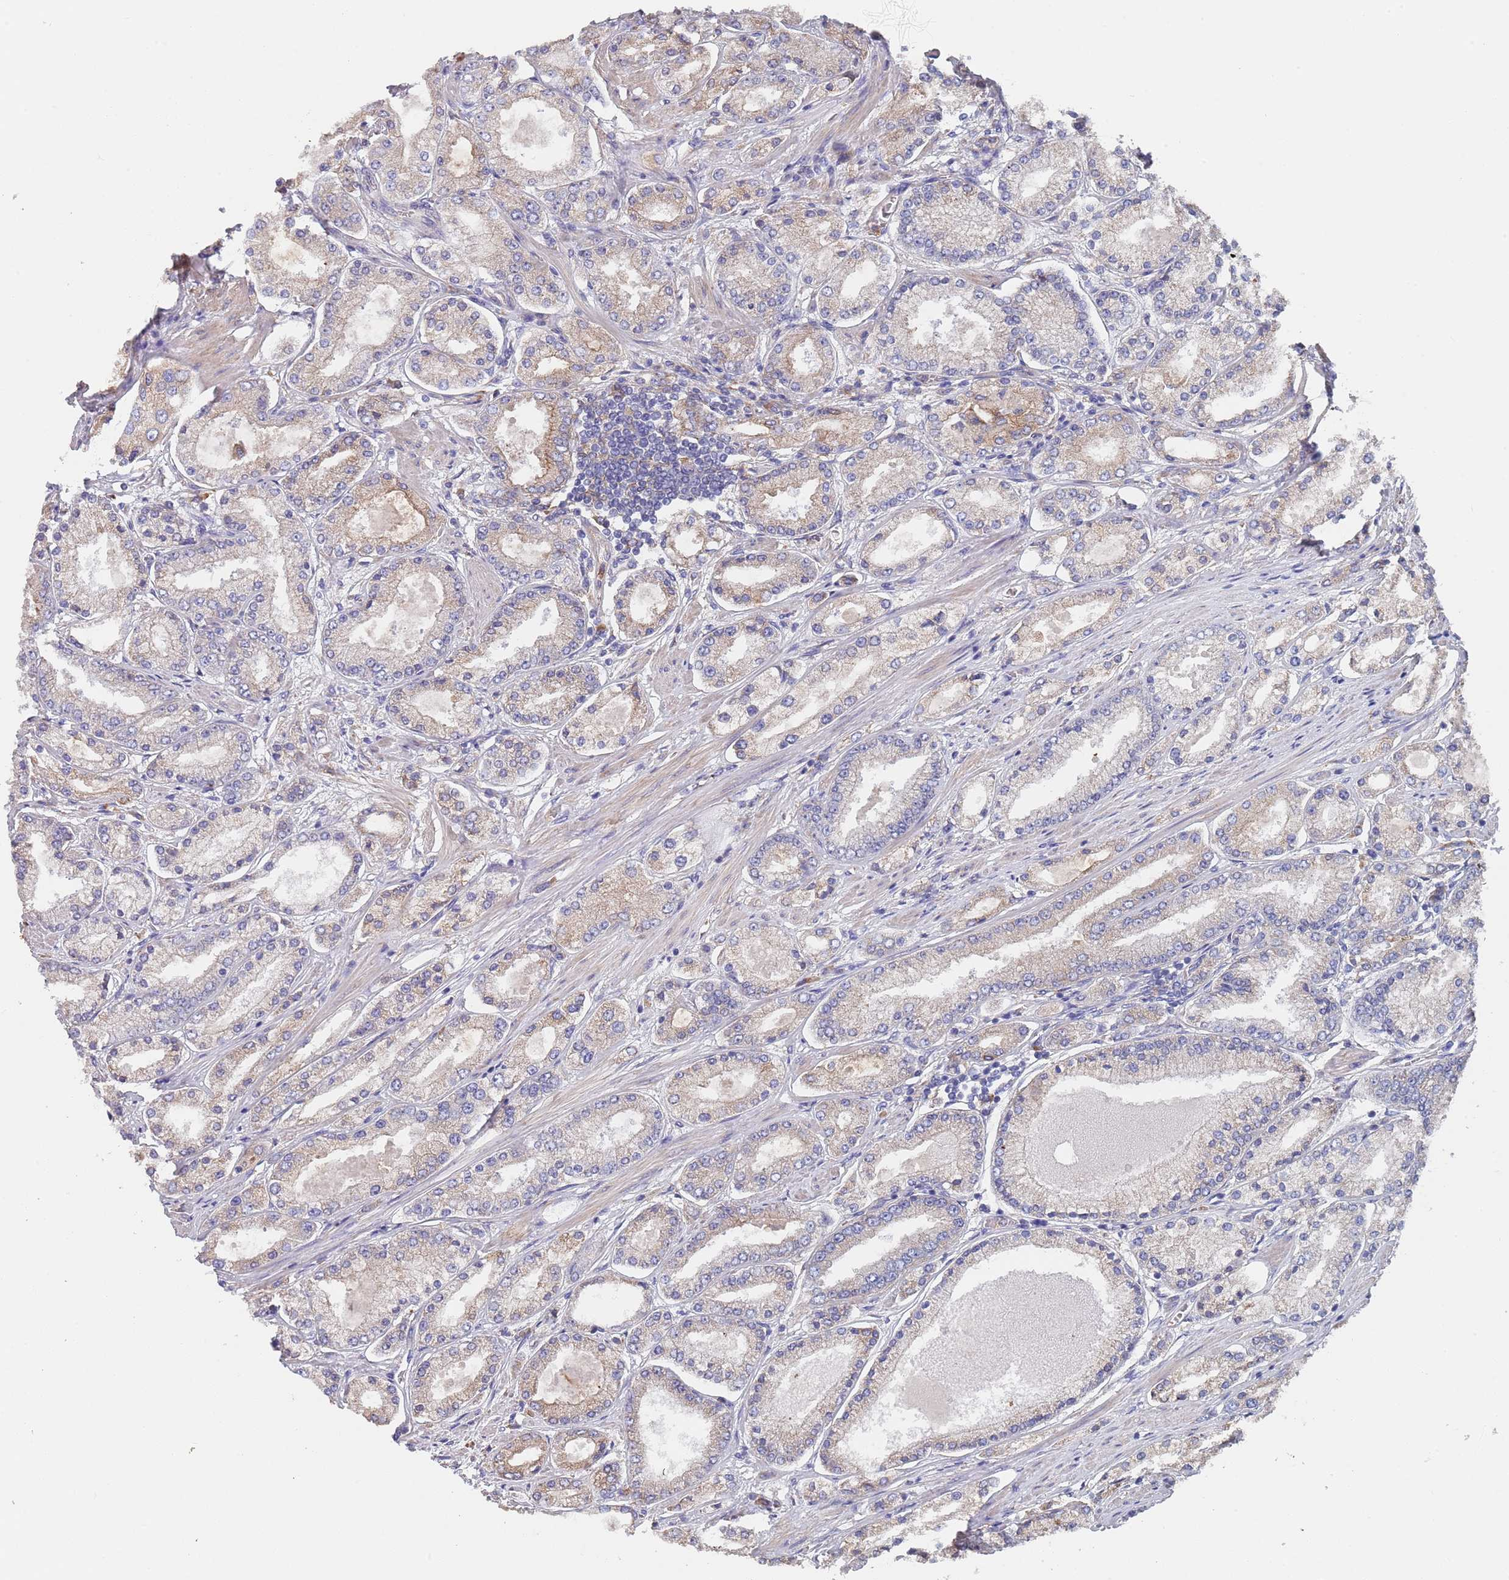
{"staining": {"intensity": "weak", "quantity": "25%-75%", "location": "cytoplasmic/membranous"}, "tissue": "prostate cancer", "cell_type": "Tumor cells", "image_type": "cancer", "snomed": [{"axis": "morphology", "description": "Adenocarcinoma, High grade"}, {"axis": "topography", "description": "Prostate"}], "caption": "Prostate high-grade adenocarcinoma tissue reveals weak cytoplasmic/membranous positivity in about 25%-75% of tumor cells, visualized by immunohistochemistry.", "gene": "DCUN1D3", "patient": {"sex": "male", "age": 69}}